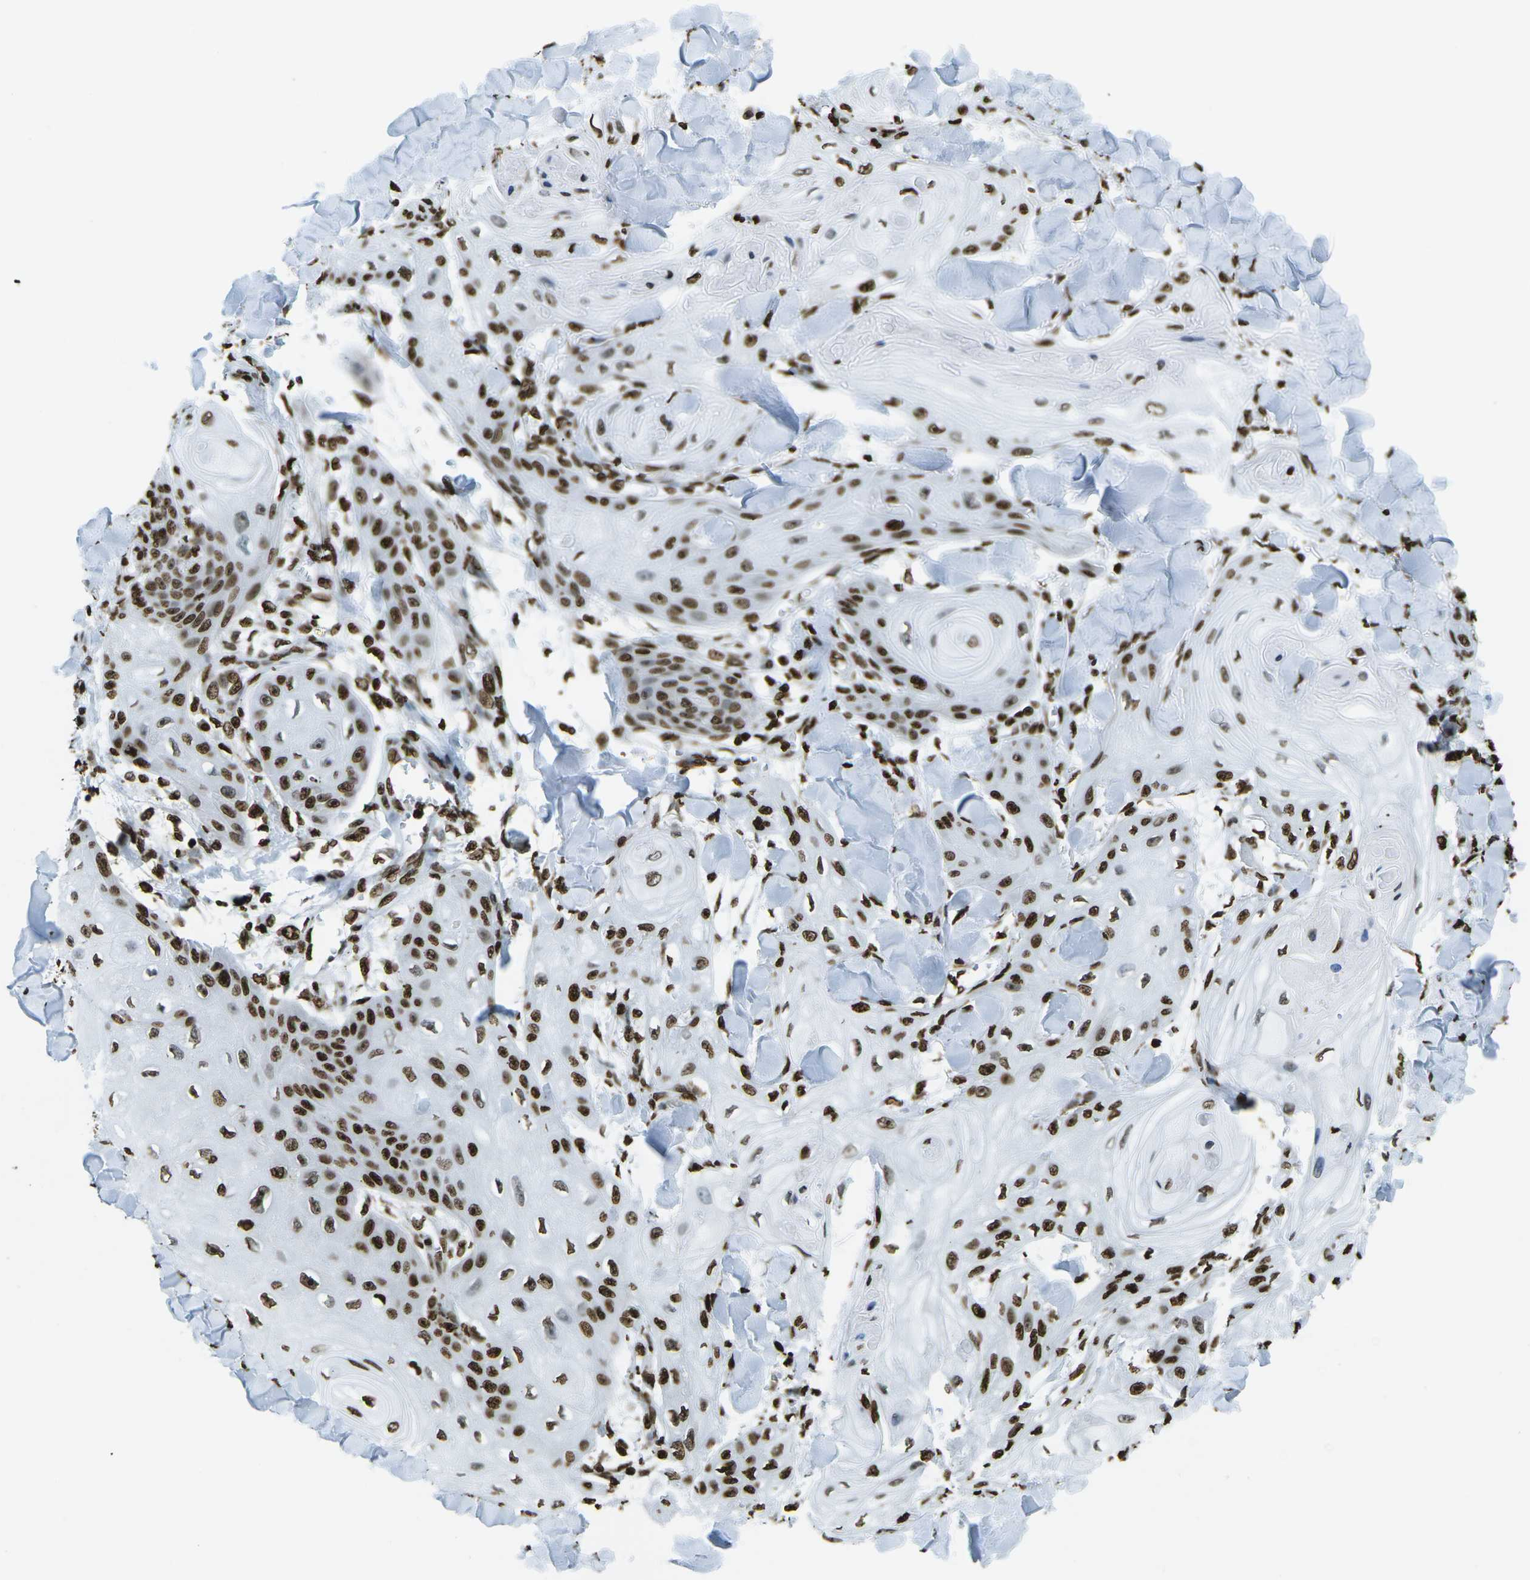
{"staining": {"intensity": "strong", "quantity": ">75%", "location": "nuclear"}, "tissue": "skin cancer", "cell_type": "Tumor cells", "image_type": "cancer", "snomed": [{"axis": "morphology", "description": "Squamous cell carcinoma, NOS"}, {"axis": "topography", "description": "Skin"}], "caption": "A high amount of strong nuclear positivity is present in about >75% of tumor cells in skin cancer tissue. The staining is performed using DAB brown chromogen to label protein expression. The nuclei are counter-stained blue using hematoxylin.", "gene": "H1-2", "patient": {"sex": "male", "age": 74}}